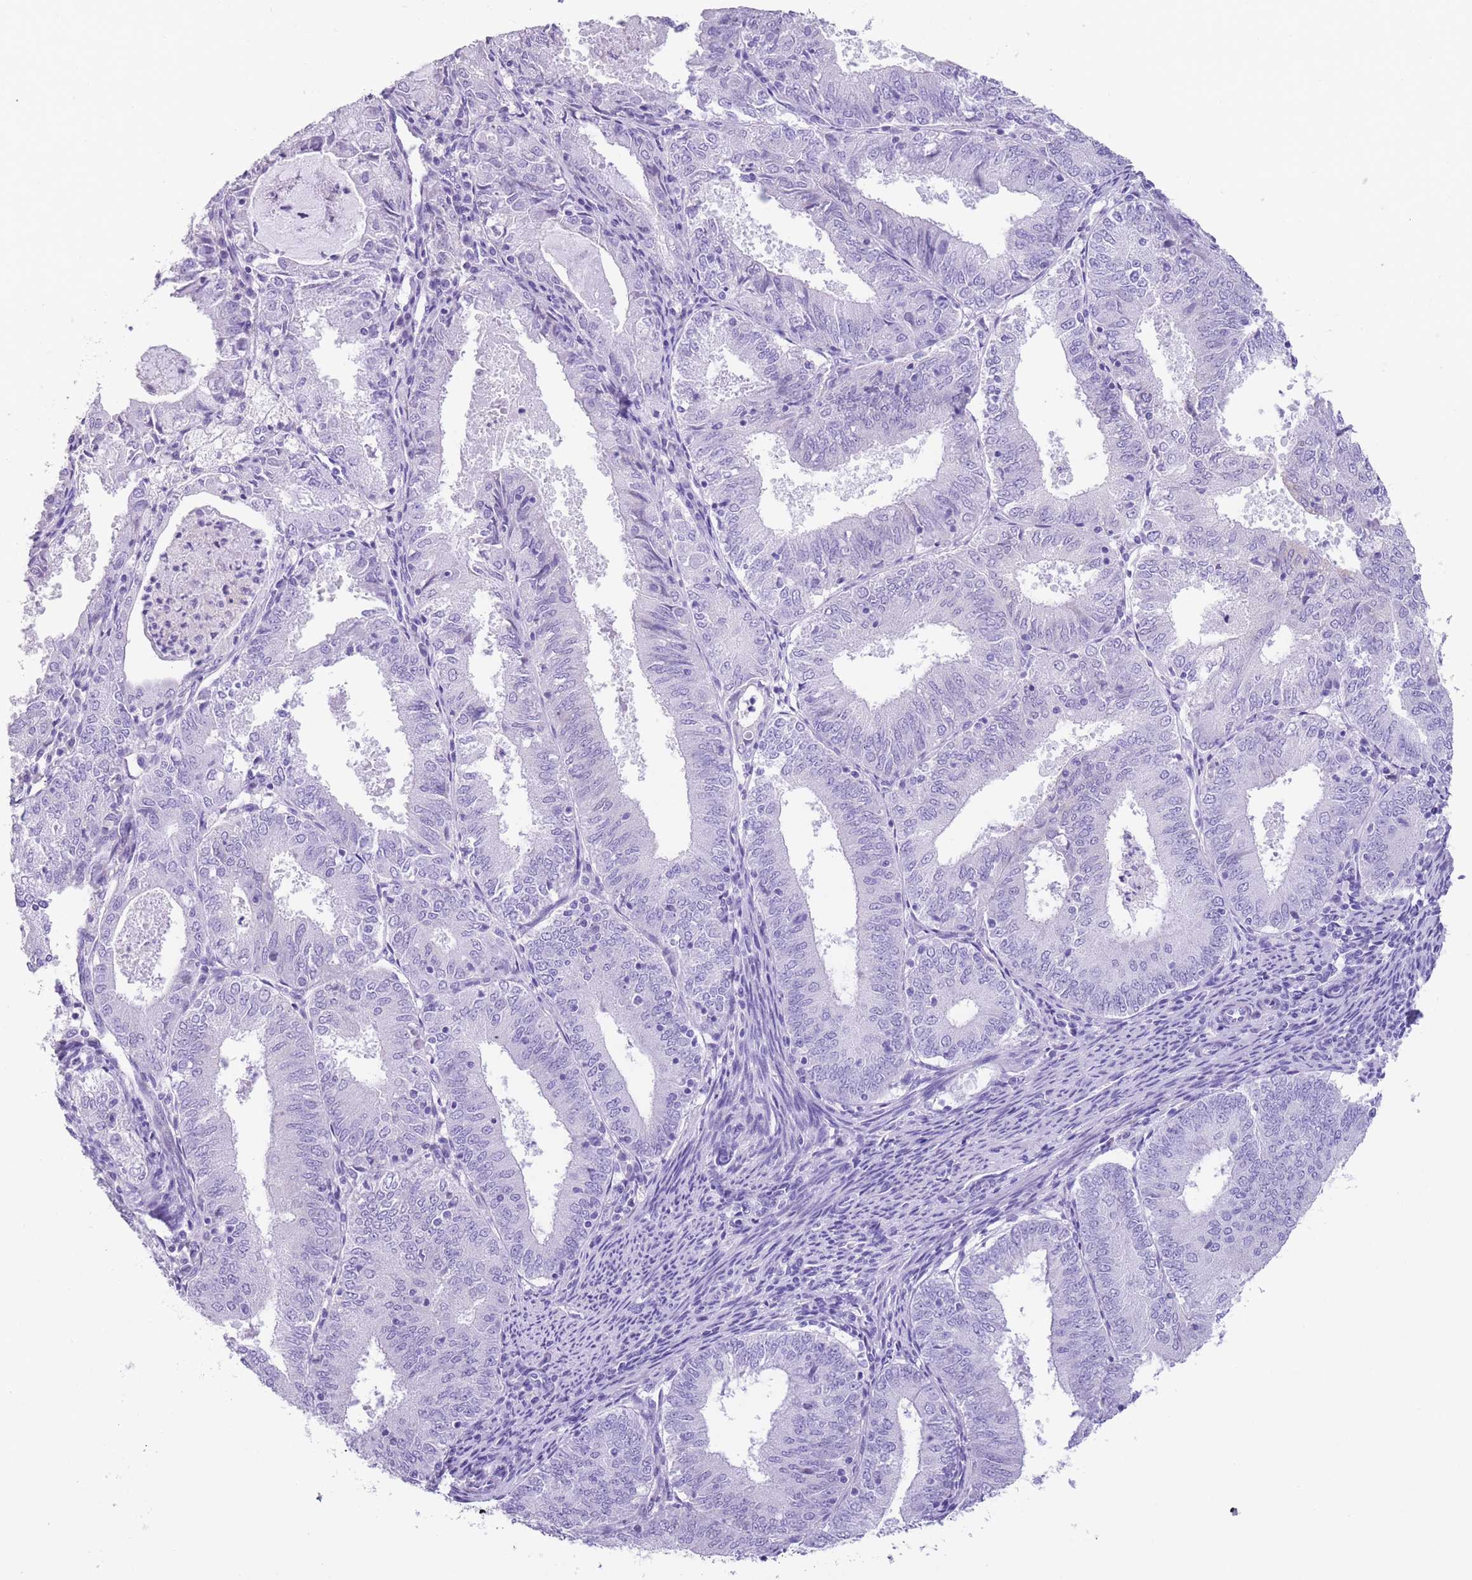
{"staining": {"intensity": "negative", "quantity": "none", "location": "none"}, "tissue": "endometrial cancer", "cell_type": "Tumor cells", "image_type": "cancer", "snomed": [{"axis": "morphology", "description": "Adenocarcinoma, NOS"}, {"axis": "topography", "description": "Endometrium"}], "caption": "Immunohistochemistry of endometrial cancer reveals no expression in tumor cells. (Stains: DAB immunohistochemistry with hematoxylin counter stain, Microscopy: brightfield microscopy at high magnification).", "gene": "RAI2", "patient": {"sex": "female", "age": 57}}